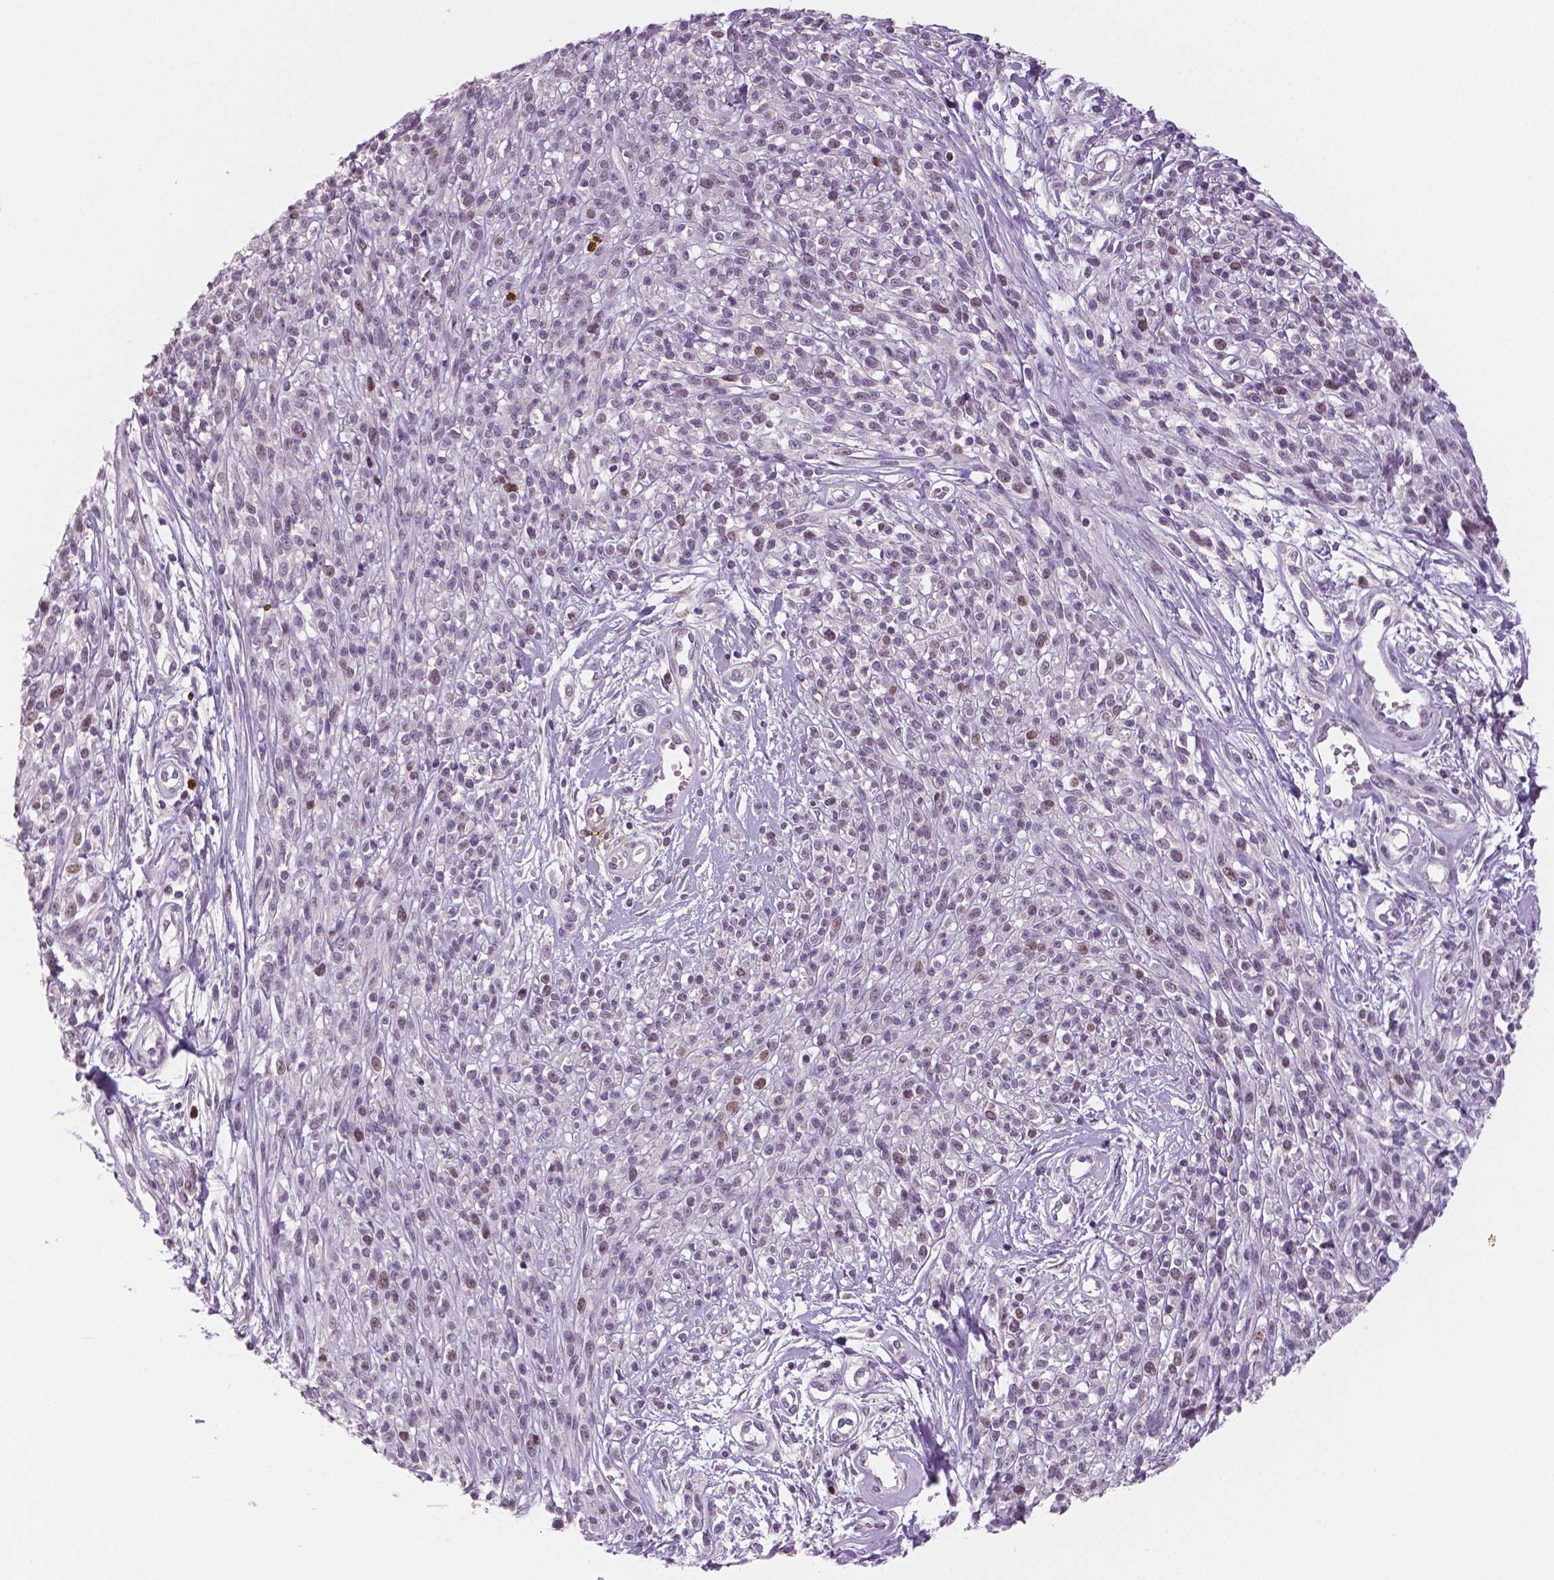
{"staining": {"intensity": "moderate", "quantity": "<25%", "location": "nuclear"}, "tissue": "melanoma", "cell_type": "Tumor cells", "image_type": "cancer", "snomed": [{"axis": "morphology", "description": "Malignant melanoma, NOS"}, {"axis": "topography", "description": "Skin"}, {"axis": "topography", "description": "Skin of trunk"}], "caption": "Melanoma stained with DAB IHC shows low levels of moderate nuclear staining in approximately <25% of tumor cells.", "gene": "MKI67", "patient": {"sex": "male", "age": 74}}